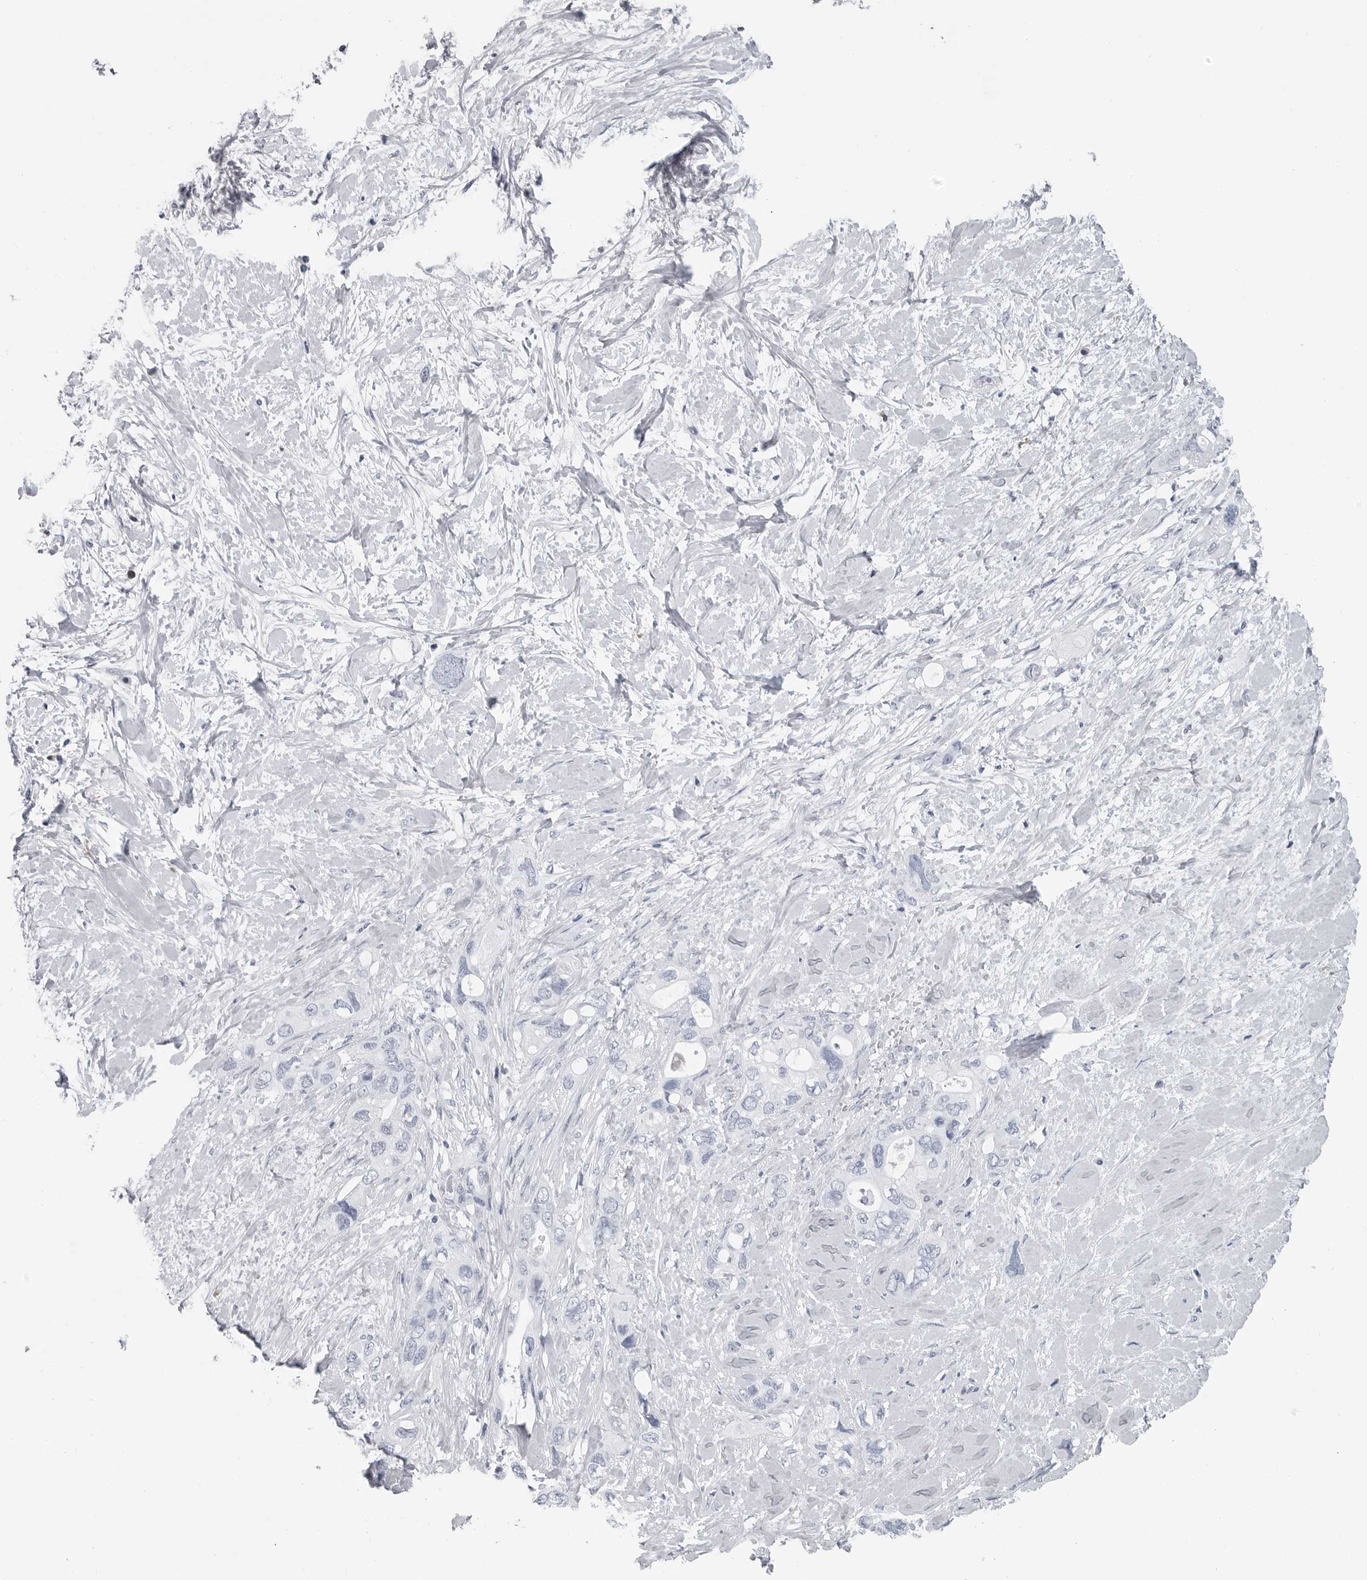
{"staining": {"intensity": "negative", "quantity": "none", "location": "none"}, "tissue": "pancreatic cancer", "cell_type": "Tumor cells", "image_type": "cancer", "snomed": [{"axis": "morphology", "description": "Adenocarcinoma, NOS"}, {"axis": "topography", "description": "Pancreas"}], "caption": "Human pancreatic cancer (adenocarcinoma) stained for a protein using IHC demonstrates no positivity in tumor cells.", "gene": "AMPD1", "patient": {"sex": "female", "age": 56}}